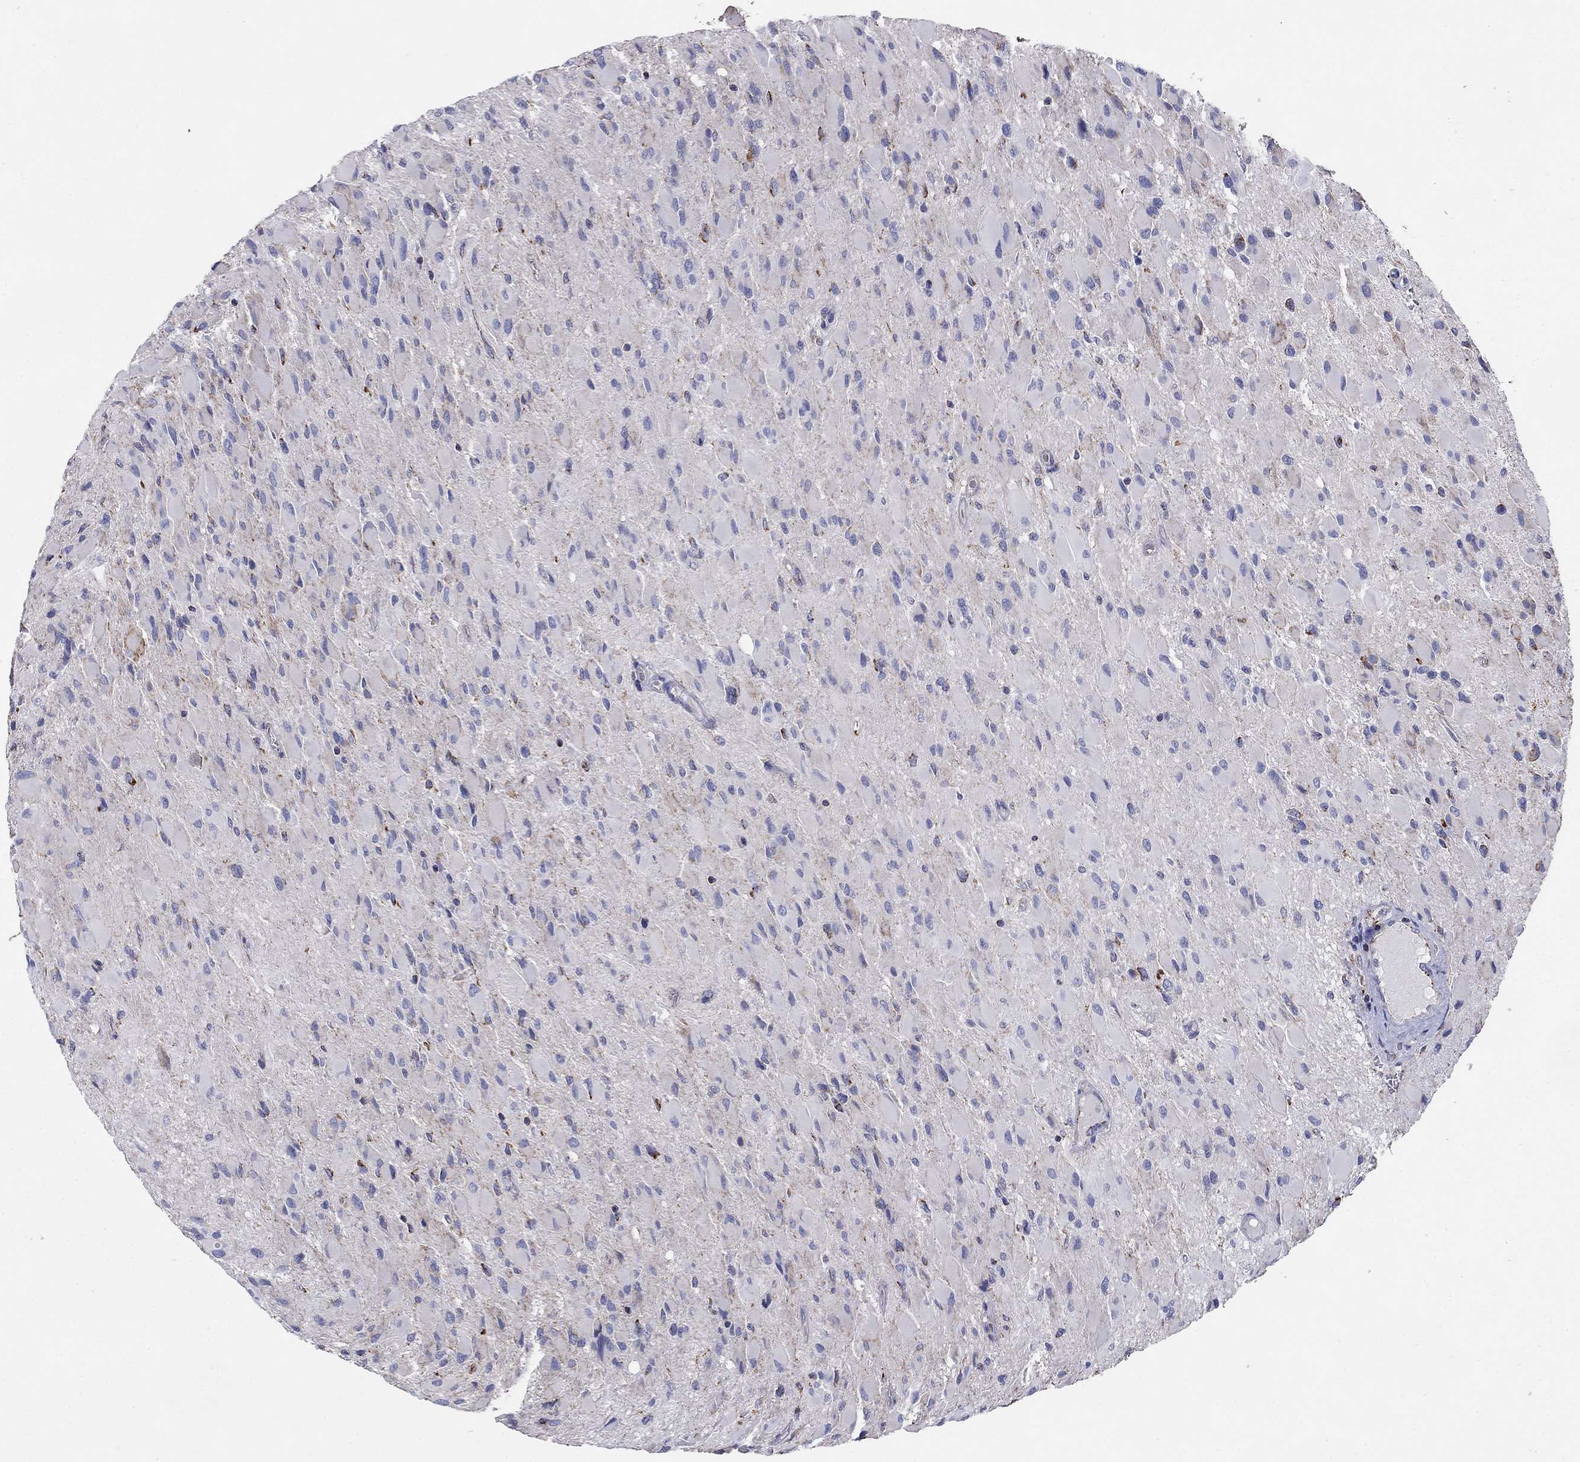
{"staining": {"intensity": "negative", "quantity": "none", "location": "none"}, "tissue": "glioma", "cell_type": "Tumor cells", "image_type": "cancer", "snomed": [{"axis": "morphology", "description": "Glioma, malignant, High grade"}, {"axis": "topography", "description": "Cerebral cortex"}], "caption": "Human glioma stained for a protein using IHC reveals no positivity in tumor cells.", "gene": "NDUFA4L2", "patient": {"sex": "female", "age": 36}}